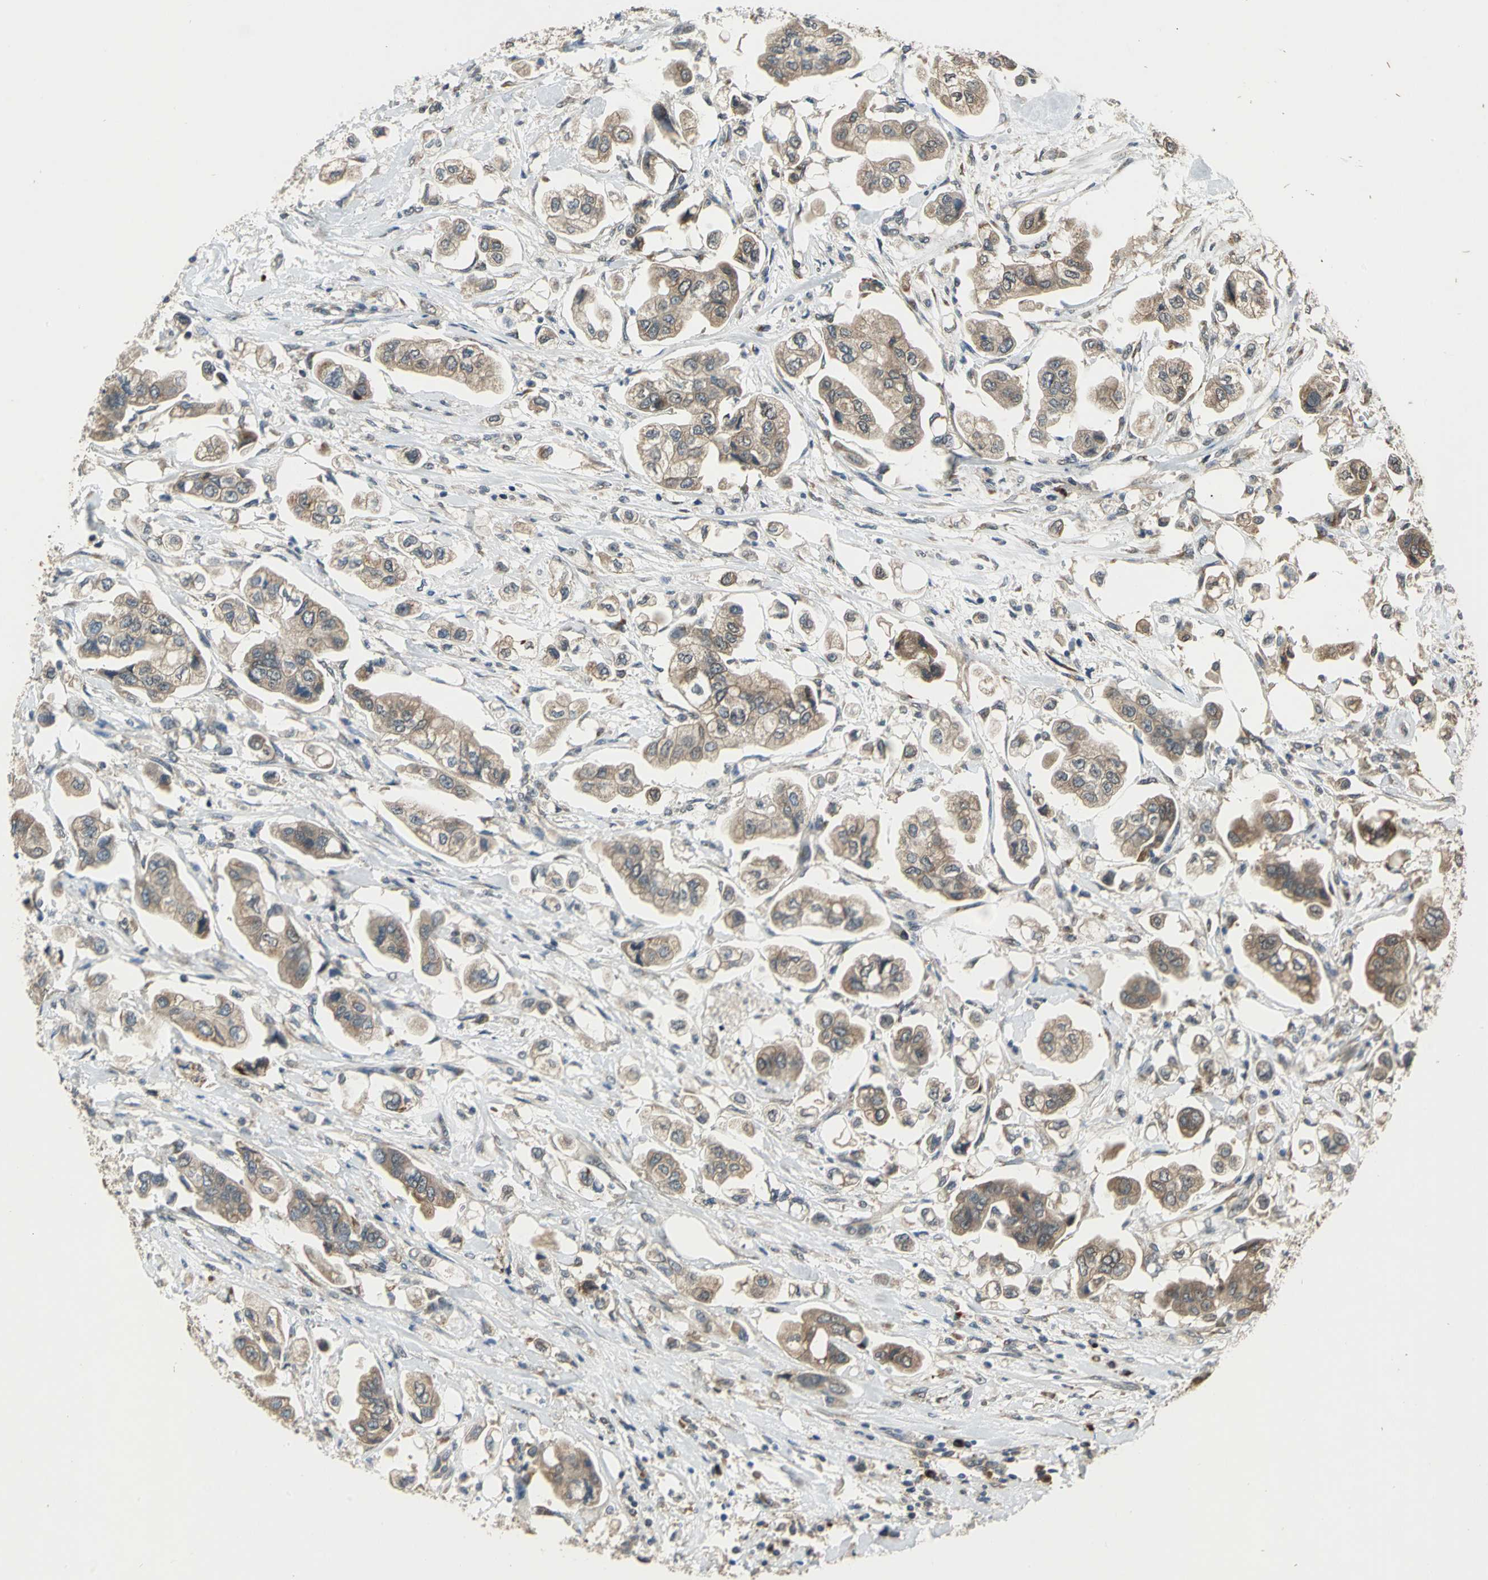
{"staining": {"intensity": "moderate", "quantity": ">75%", "location": "cytoplasmic/membranous"}, "tissue": "stomach cancer", "cell_type": "Tumor cells", "image_type": "cancer", "snomed": [{"axis": "morphology", "description": "Adenocarcinoma, NOS"}, {"axis": "topography", "description": "Stomach"}], "caption": "Immunohistochemistry (IHC) staining of adenocarcinoma (stomach), which exhibits medium levels of moderate cytoplasmic/membranous staining in about >75% of tumor cells indicating moderate cytoplasmic/membranous protein positivity. The staining was performed using DAB (3,3'-diaminobenzidine) (brown) for protein detection and nuclei were counterstained in hematoxylin (blue).", "gene": "NFKBIE", "patient": {"sex": "male", "age": 62}}